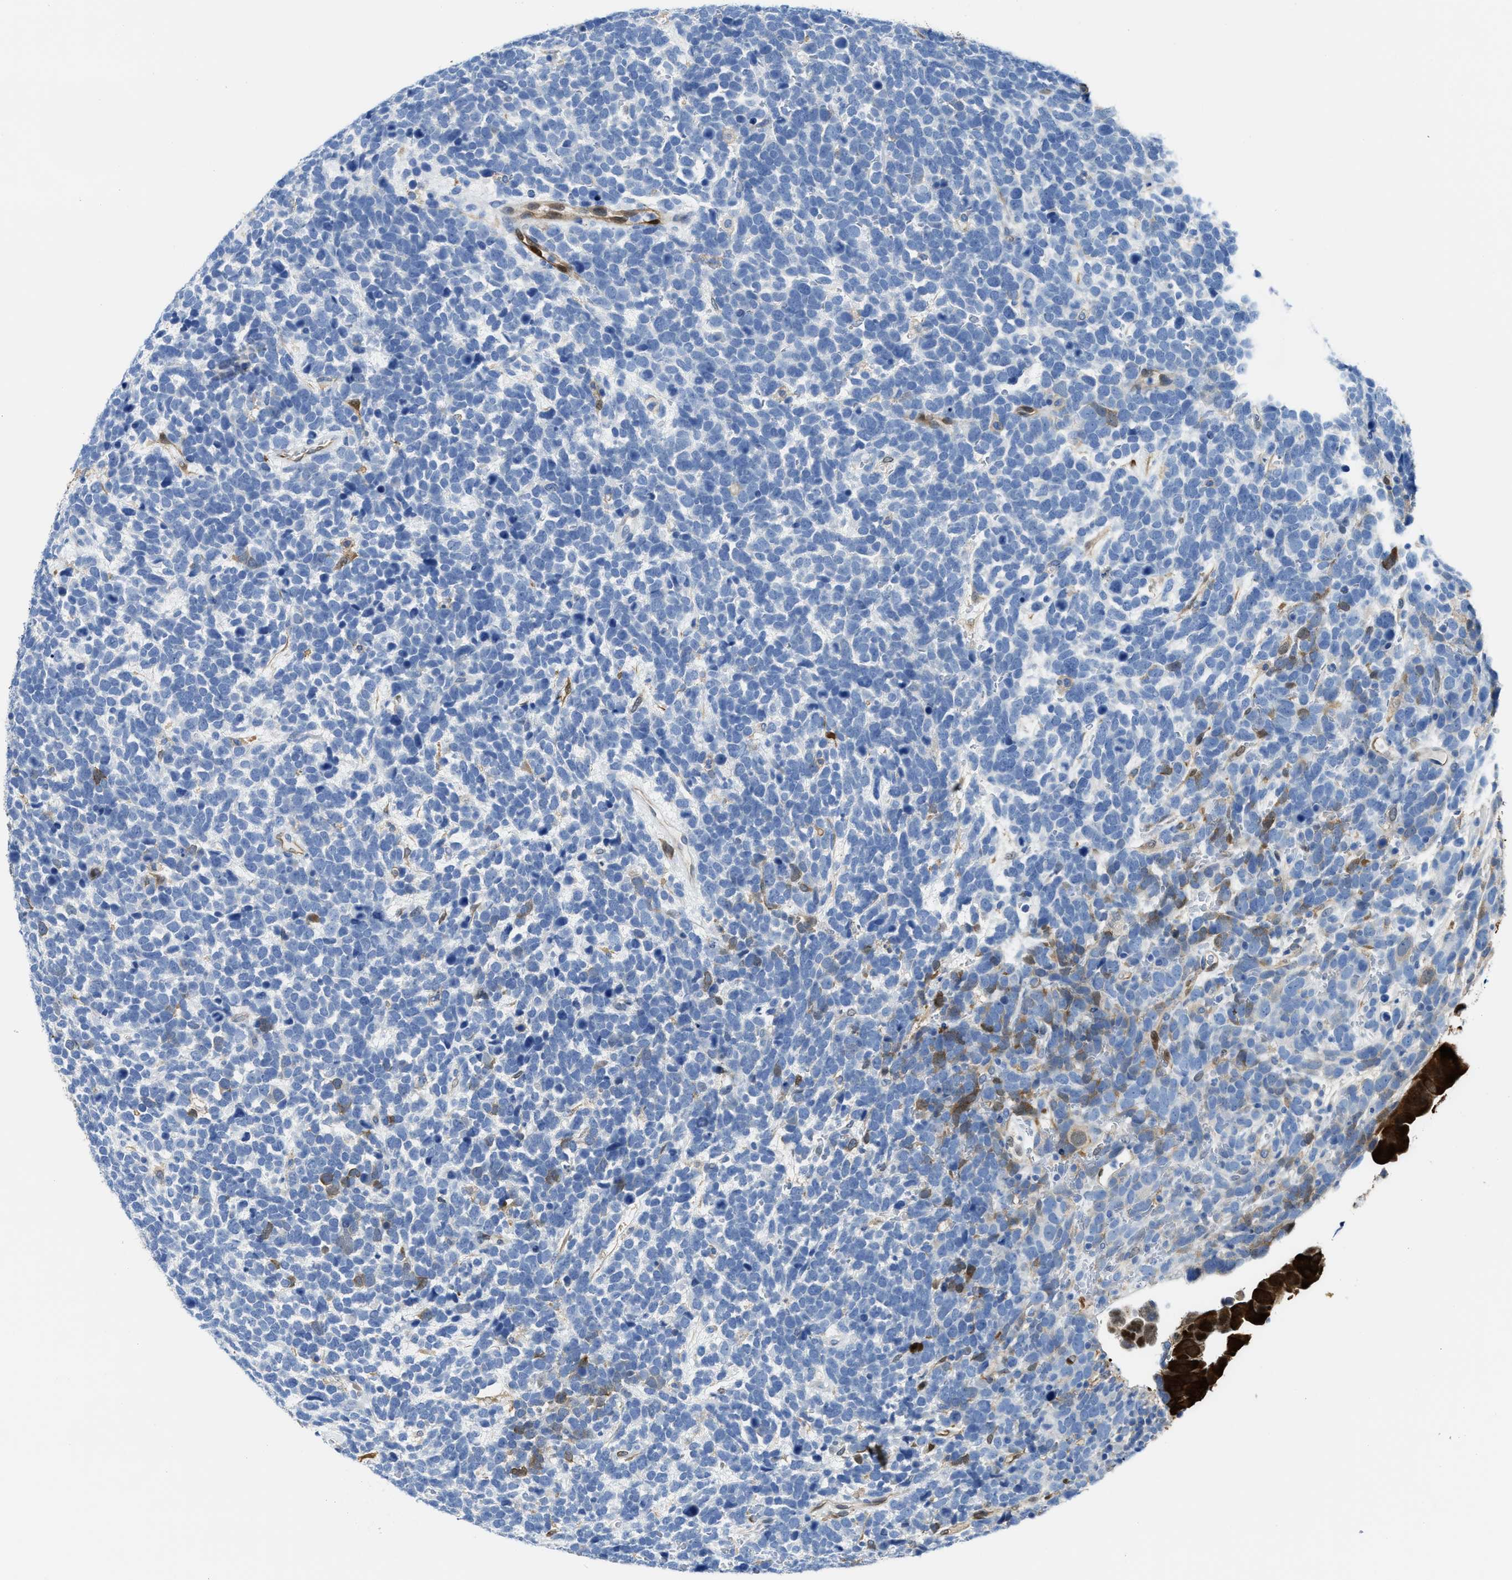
{"staining": {"intensity": "negative", "quantity": "none", "location": "none"}, "tissue": "urothelial cancer", "cell_type": "Tumor cells", "image_type": "cancer", "snomed": [{"axis": "morphology", "description": "Urothelial carcinoma, High grade"}, {"axis": "topography", "description": "Urinary bladder"}], "caption": "Protein analysis of urothelial carcinoma (high-grade) reveals no significant positivity in tumor cells.", "gene": "ASS1", "patient": {"sex": "female", "age": 82}}